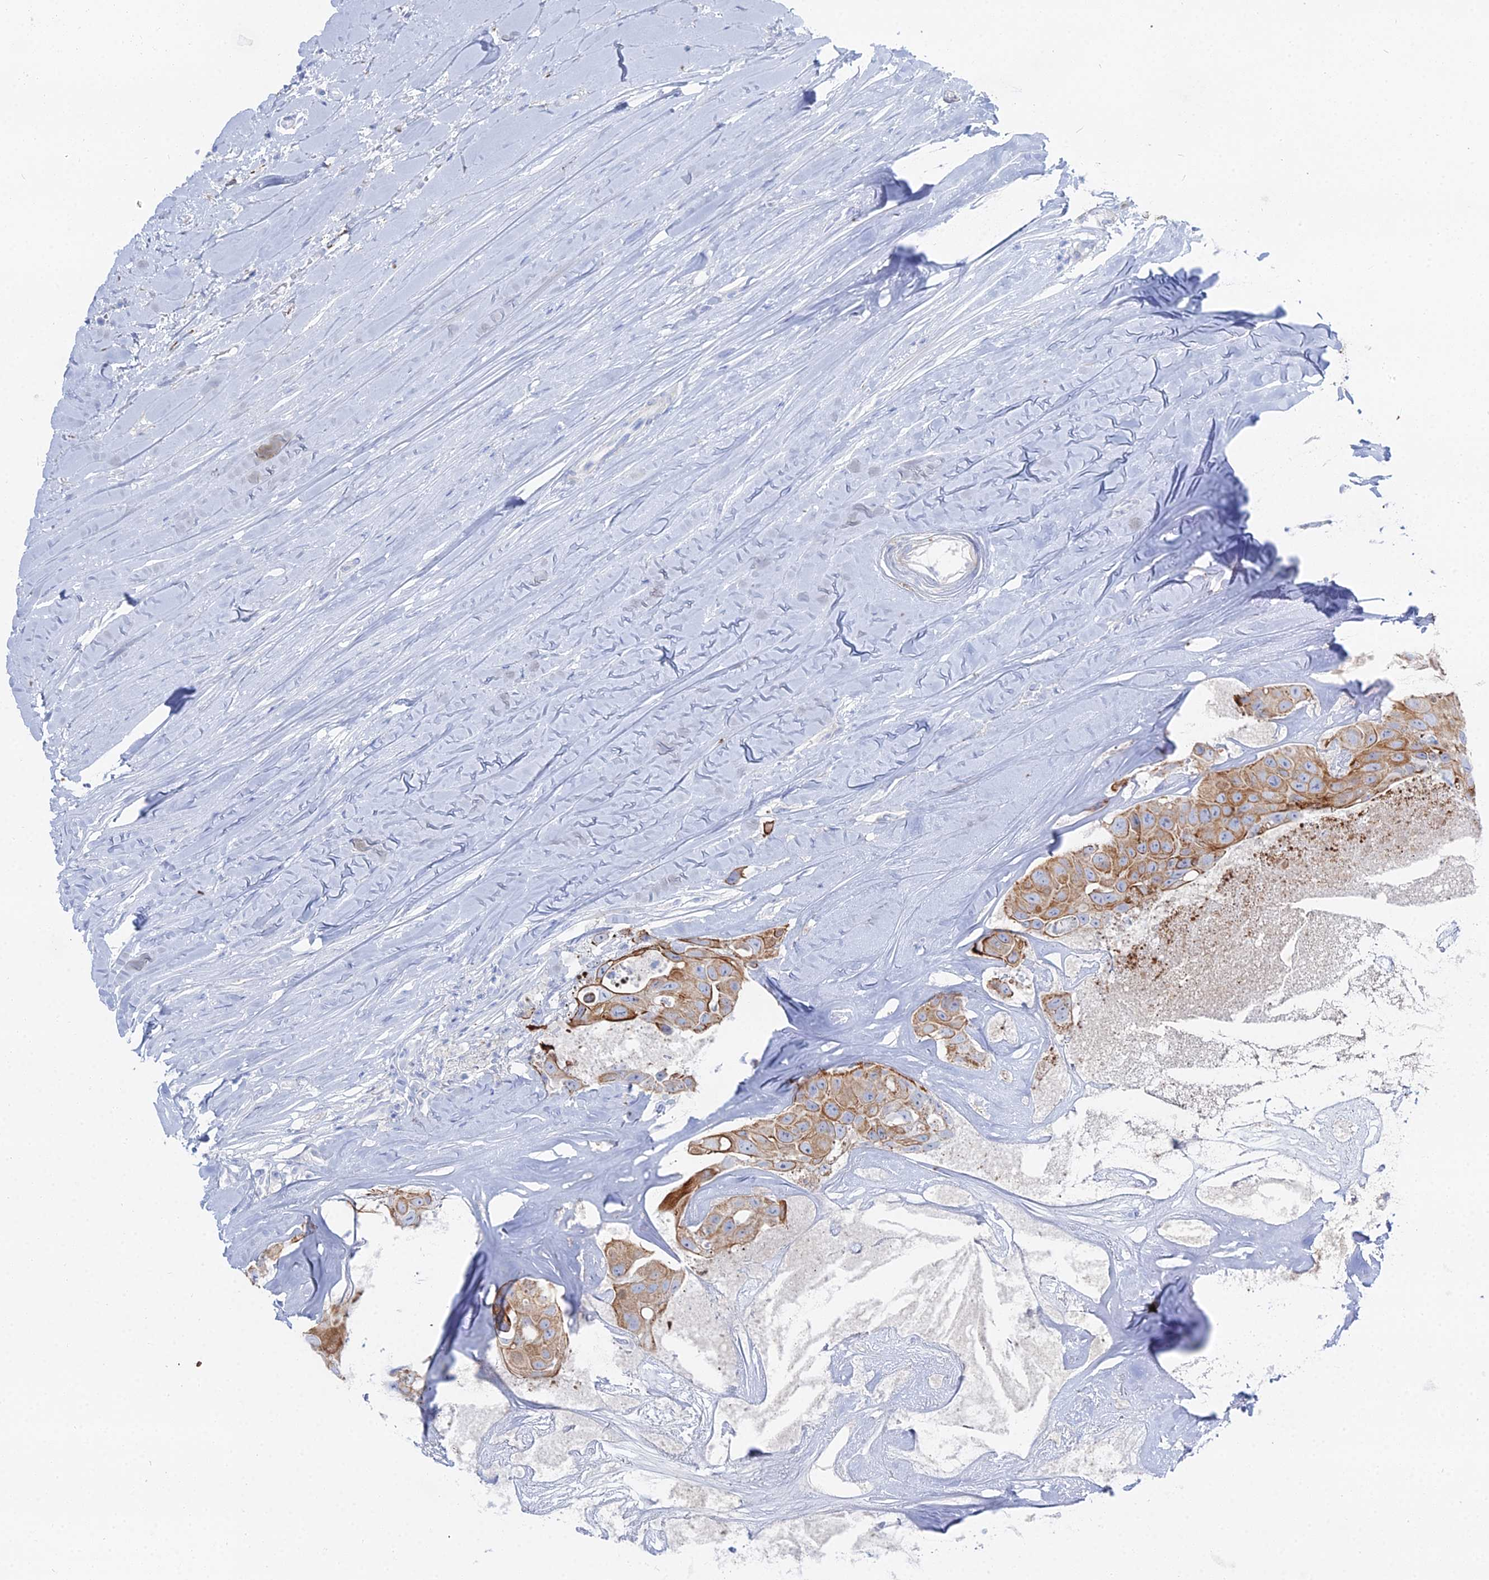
{"staining": {"intensity": "moderate", "quantity": ">75%", "location": "cytoplasmic/membranous"}, "tissue": "head and neck cancer", "cell_type": "Tumor cells", "image_type": "cancer", "snomed": [{"axis": "morphology", "description": "Adenocarcinoma, NOS"}, {"axis": "morphology", "description": "Adenocarcinoma, metastatic, NOS"}, {"axis": "topography", "description": "Head-Neck"}], "caption": "Immunohistochemistry (IHC) image of human head and neck adenocarcinoma stained for a protein (brown), which shows medium levels of moderate cytoplasmic/membranous positivity in about >75% of tumor cells.", "gene": "DHX34", "patient": {"sex": "male", "age": 75}}